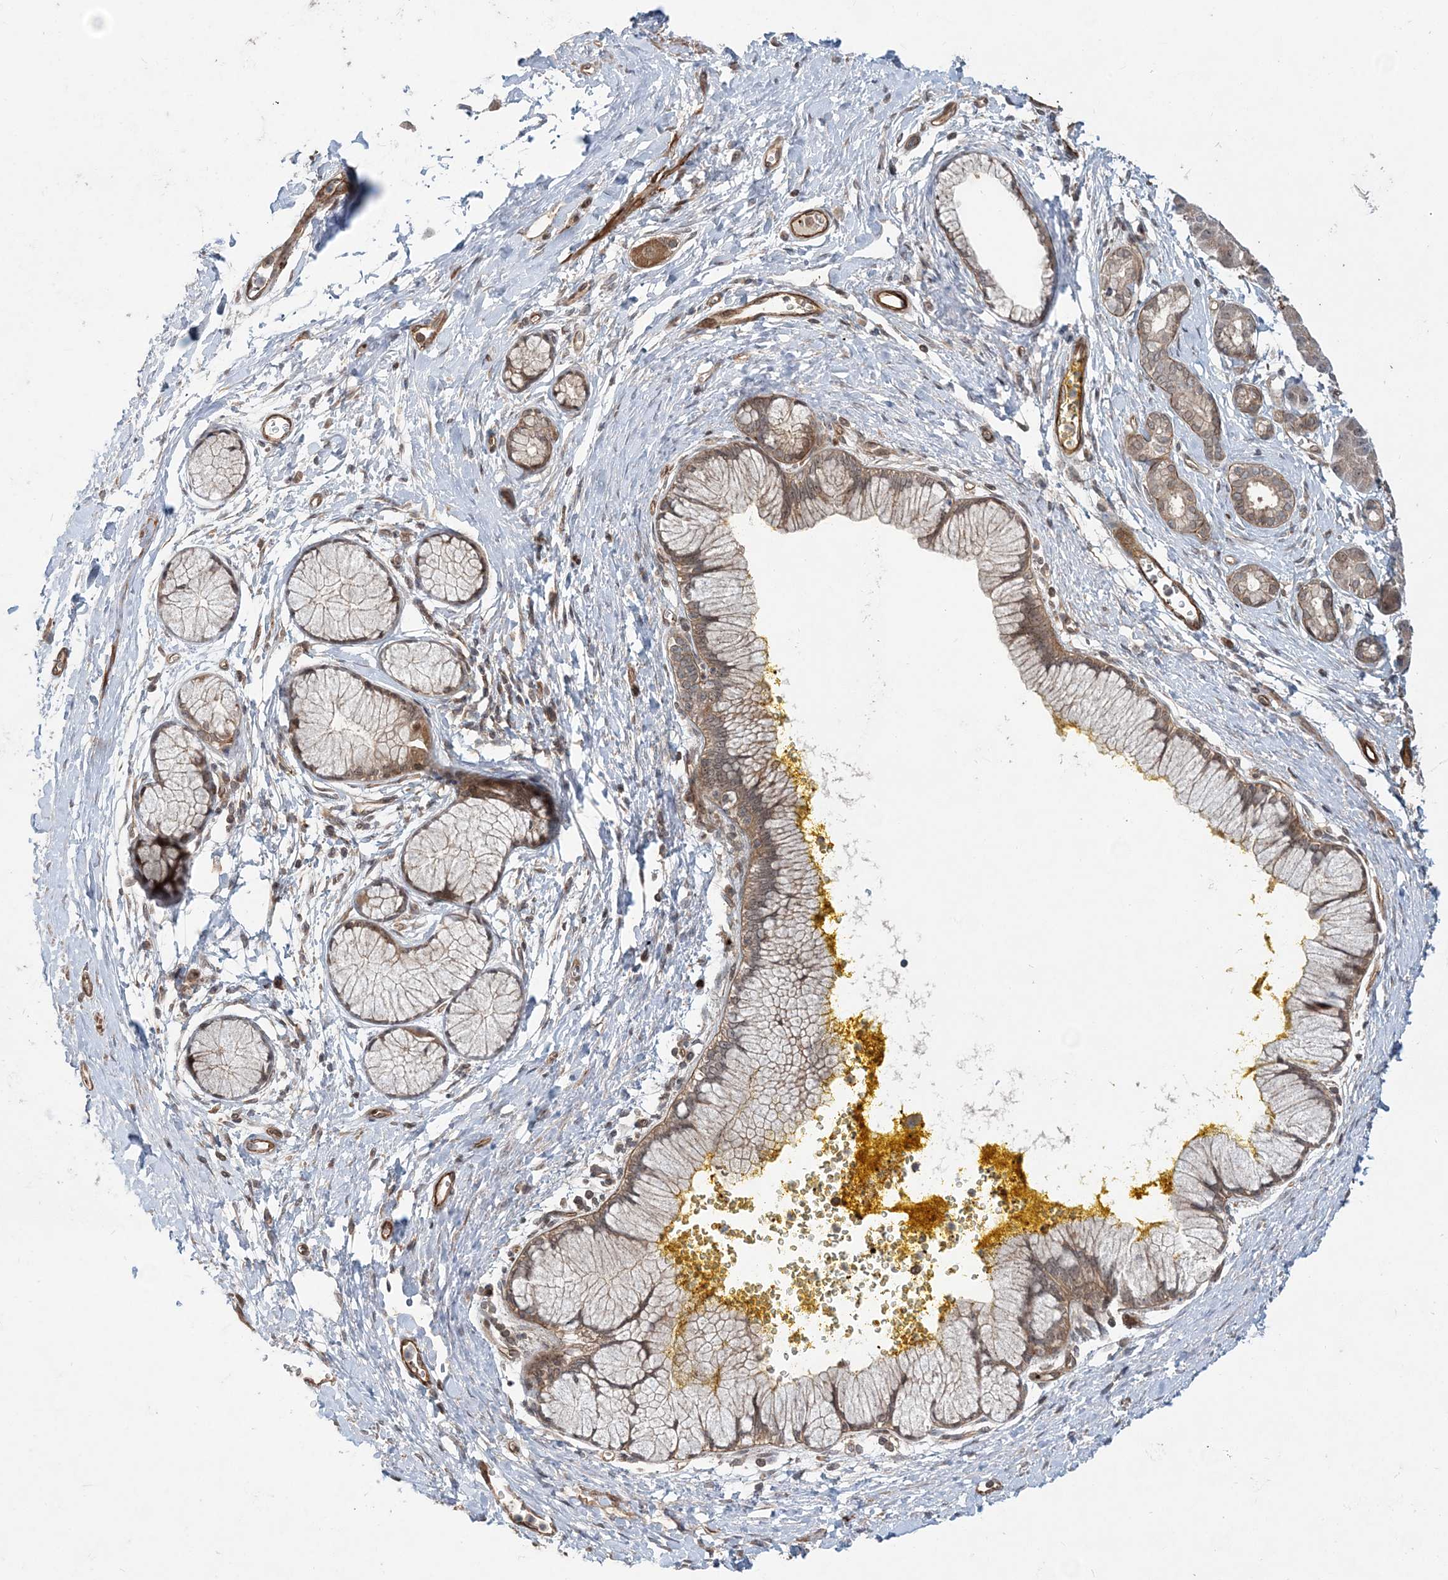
{"staining": {"intensity": "moderate", "quantity": ">75%", "location": "cytoplasmic/membranous"}, "tissue": "pancreatic cancer", "cell_type": "Tumor cells", "image_type": "cancer", "snomed": [{"axis": "morphology", "description": "Adenocarcinoma, NOS"}, {"axis": "topography", "description": "Pancreas"}], "caption": "The image shows a brown stain indicating the presence of a protein in the cytoplasmic/membranous of tumor cells in pancreatic adenocarcinoma.", "gene": "GEMIN5", "patient": {"sex": "male", "age": 58}}